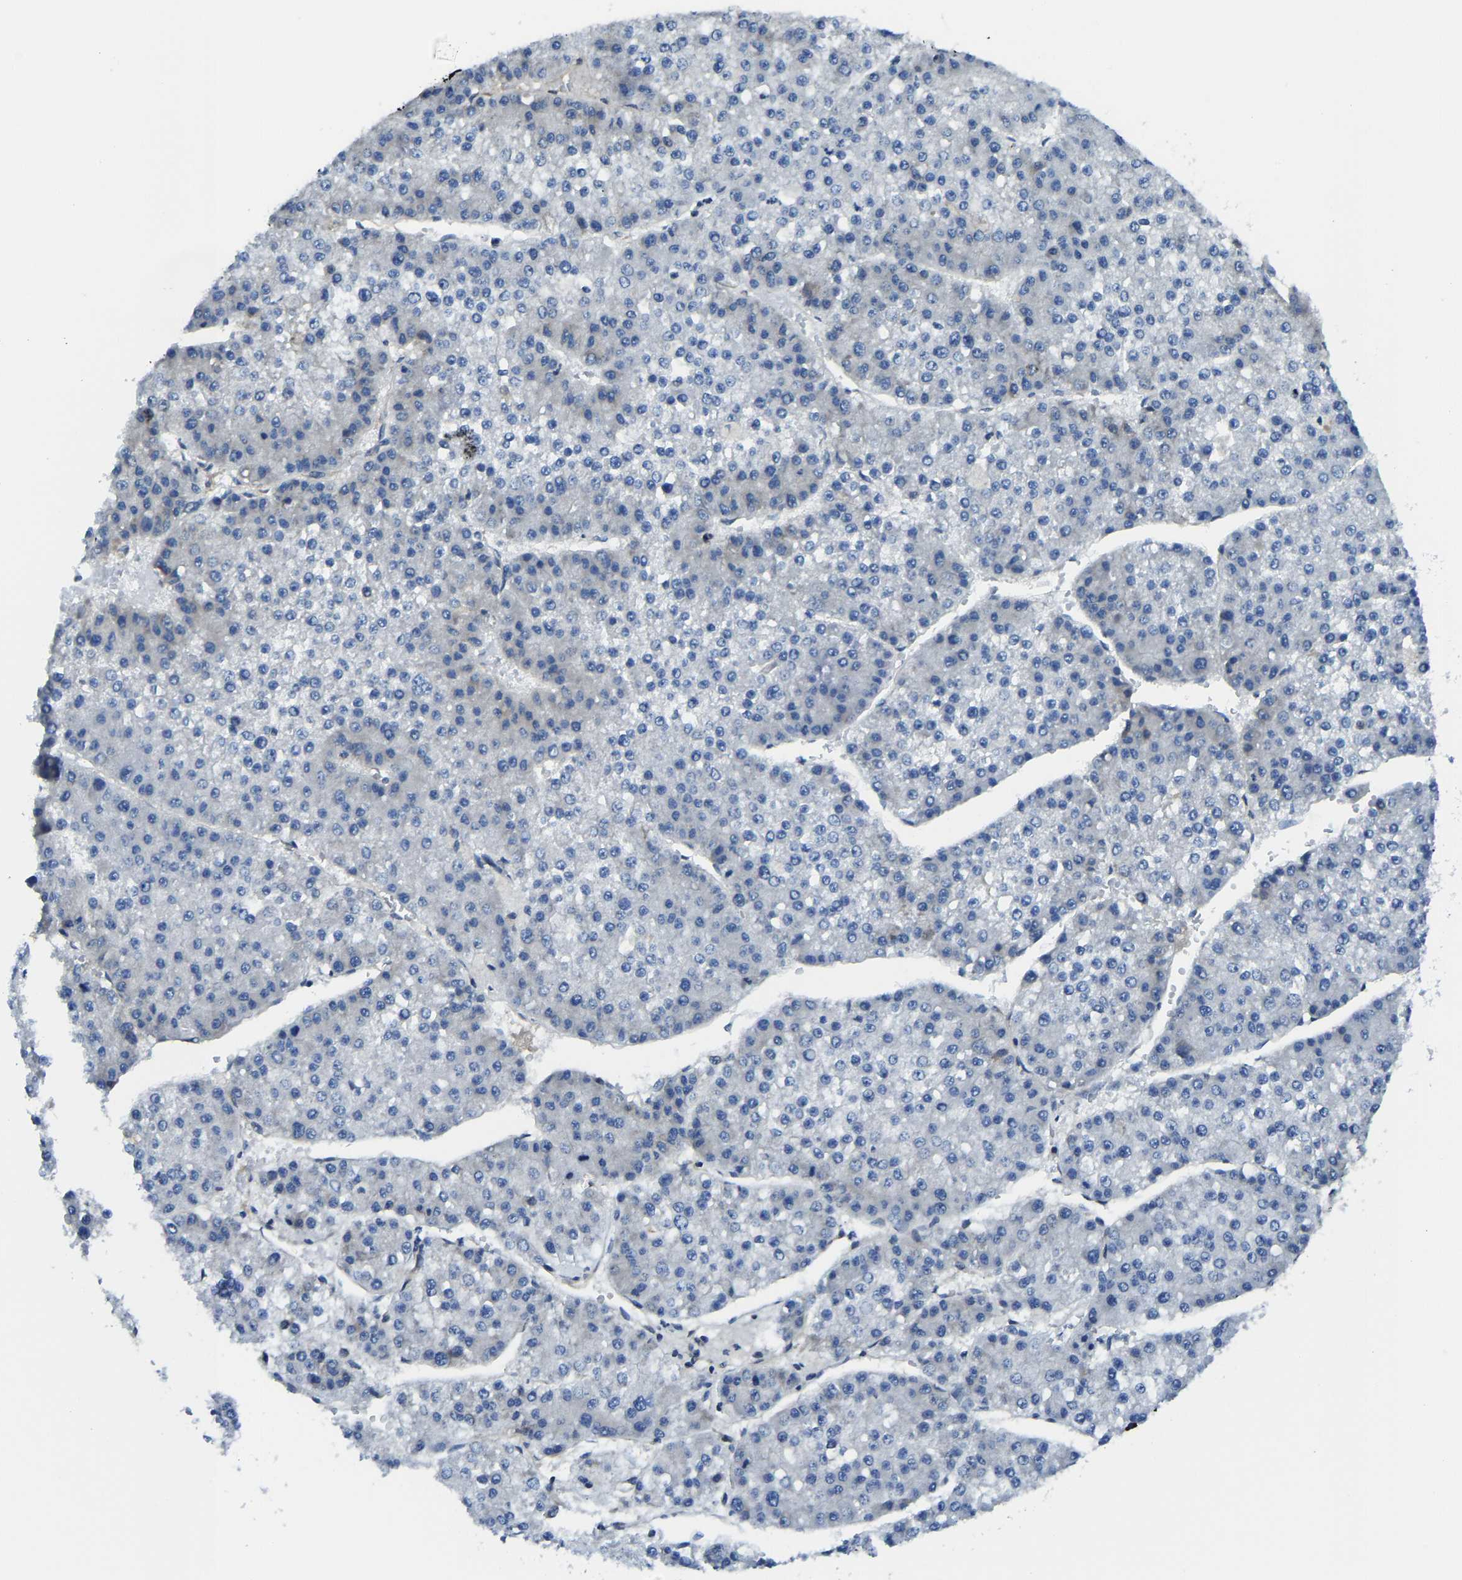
{"staining": {"intensity": "negative", "quantity": "none", "location": "none"}, "tissue": "liver cancer", "cell_type": "Tumor cells", "image_type": "cancer", "snomed": [{"axis": "morphology", "description": "Carcinoma, Hepatocellular, NOS"}, {"axis": "topography", "description": "Liver"}], "caption": "The image shows no significant positivity in tumor cells of liver cancer.", "gene": "G3BP2", "patient": {"sex": "female", "age": 73}}